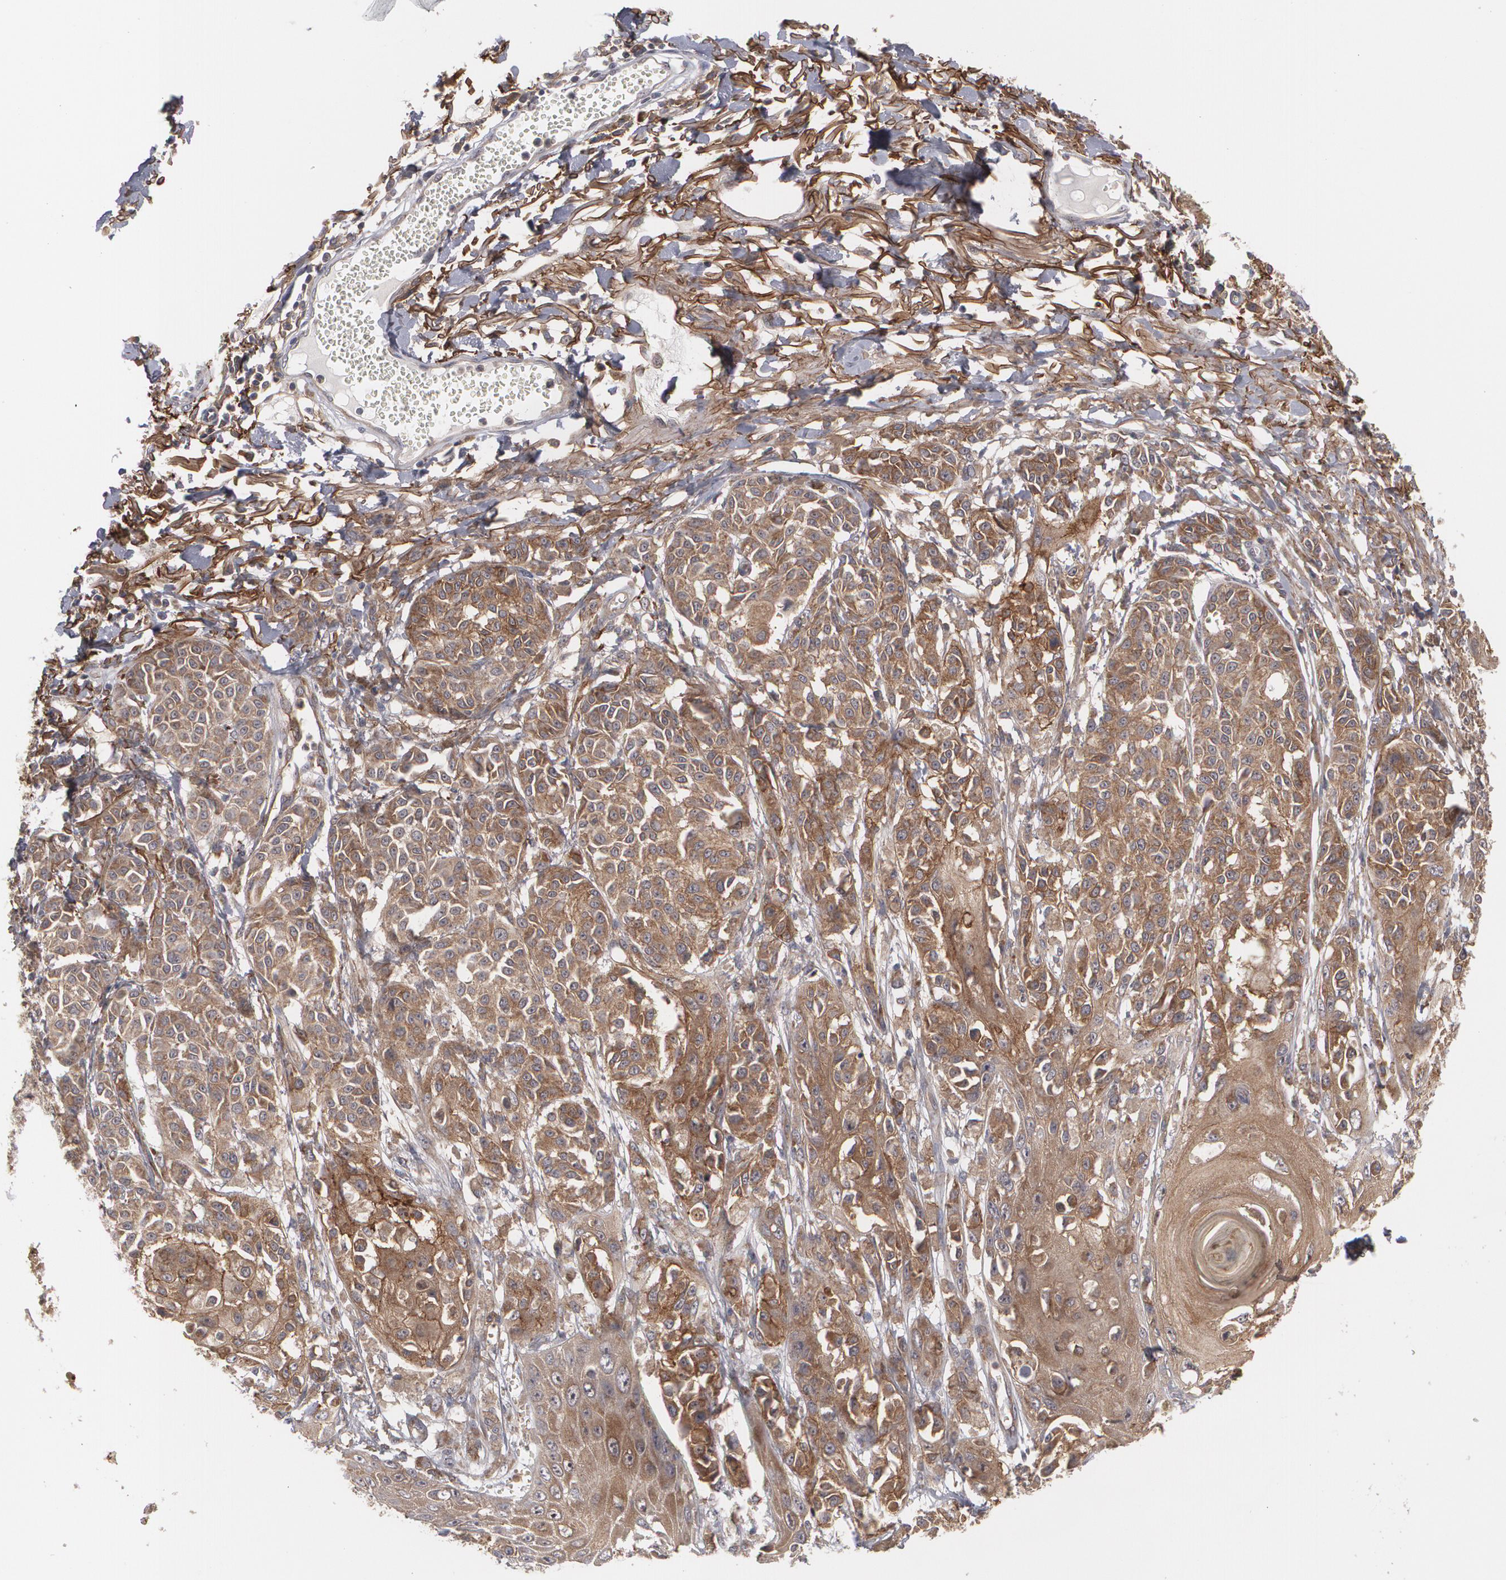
{"staining": {"intensity": "moderate", "quantity": ">75%", "location": "cytoplasmic/membranous"}, "tissue": "melanoma", "cell_type": "Tumor cells", "image_type": "cancer", "snomed": [{"axis": "morphology", "description": "Malignant melanoma, NOS"}, {"axis": "topography", "description": "Skin"}], "caption": "This image displays IHC staining of human melanoma, with medium moderate cytoplasmic/membranous positivity in approximately >75% of tumor cells.", "gene": "BMP6", "patient": {"sex": "male", "age": 76}}